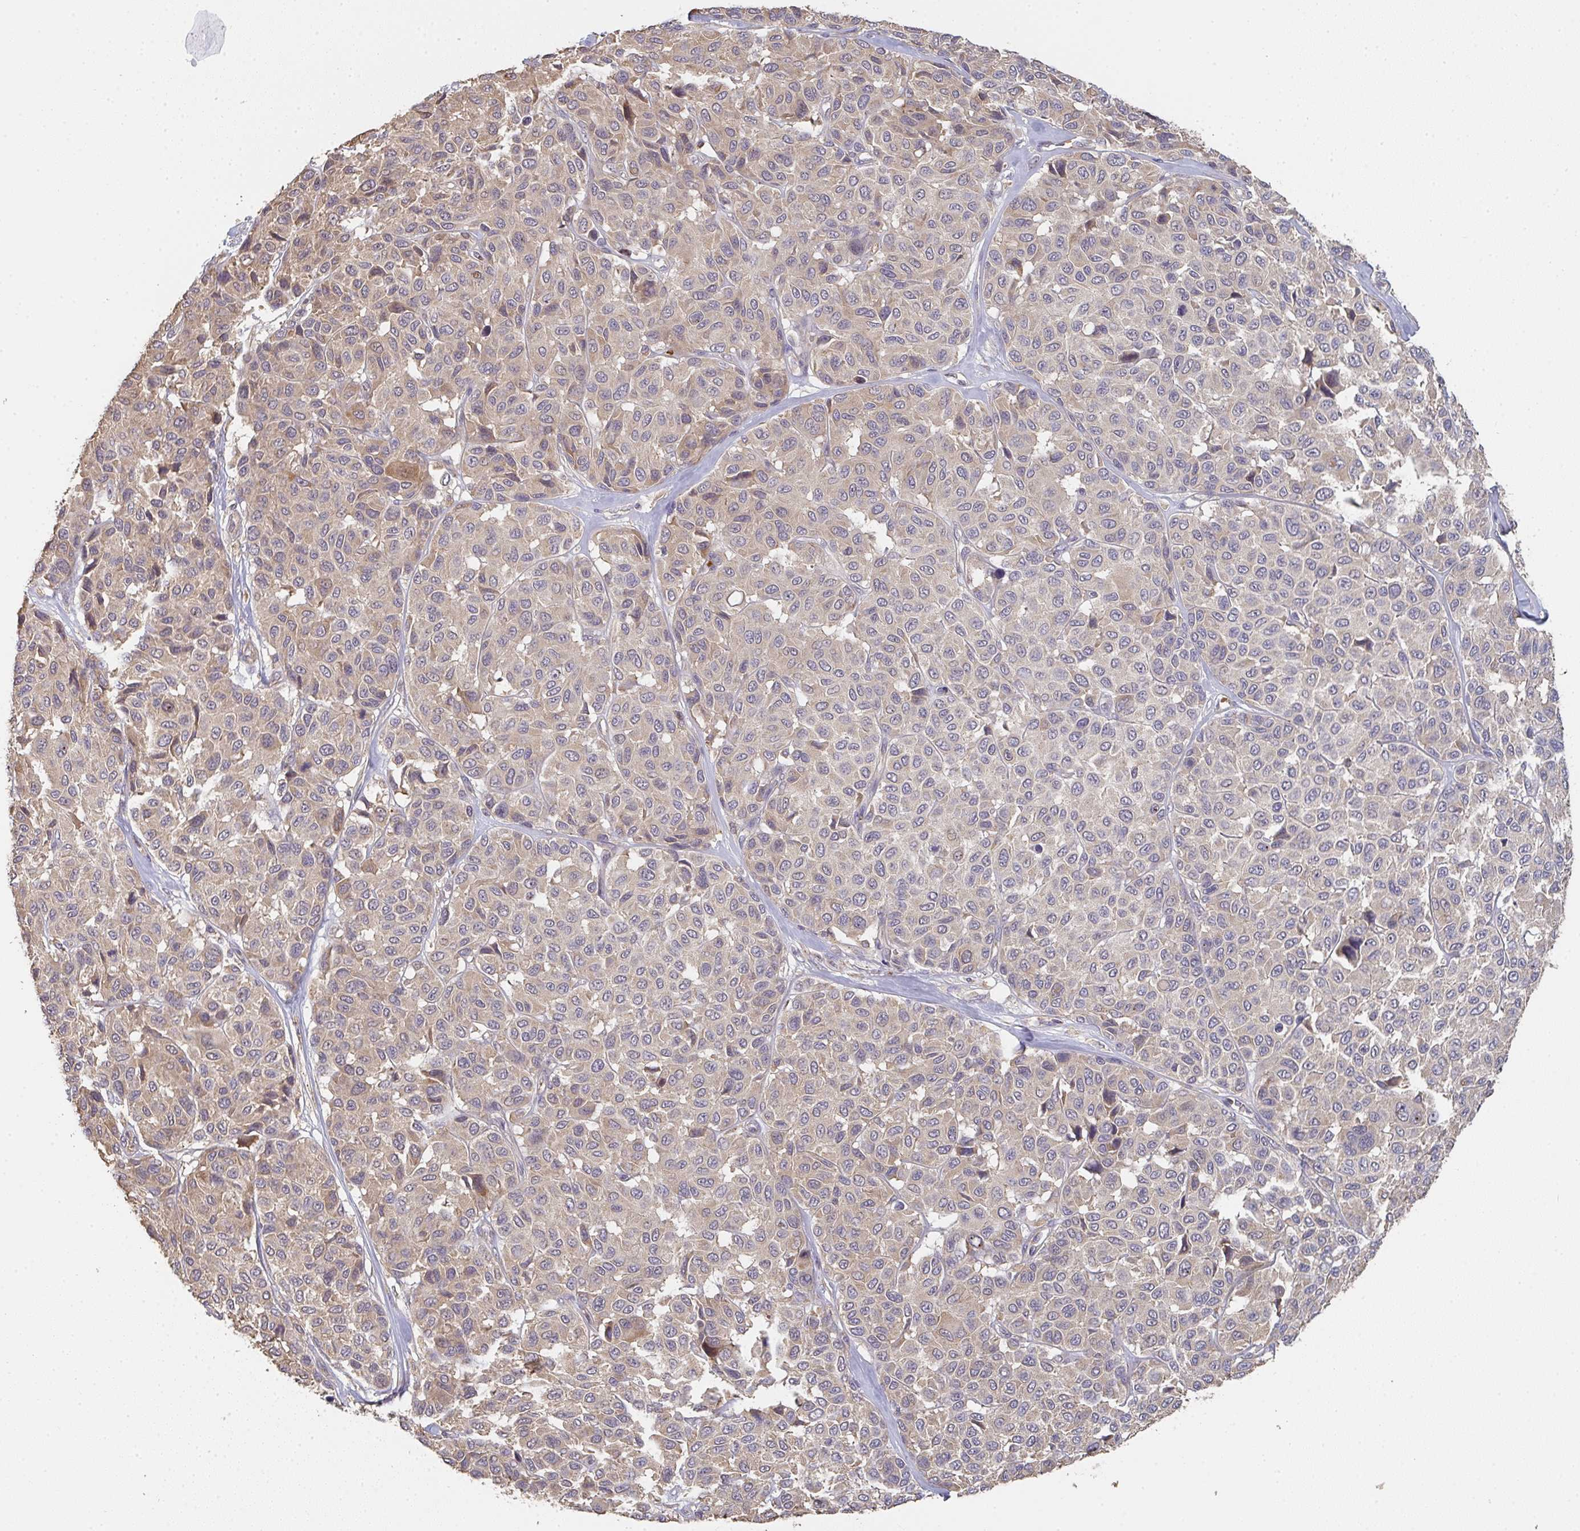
{"staining": {"intensity": "moderate", "quantity": "25%-75%", "location": "cytoplasmic/membranous"}, "tissue": "melanoma", "cell_type": "Tumor cells", "image_type": "cancer", "snomed": [{"axis": "morphology", "description": "Malignant melanoma, NOS"}, {"axis": "topography", "description": "Skin"}], "caption": "Immunohistochemistry staining of malignant melanoma, which exhibits medium levels of moderate cytoplasmic/membranous positivity in about 25%-75% of tumor cells indicating moderate cytoplasmic/membranous protein expression. The staining was performed using DAB (brown) for protein detection and nuclei were counterstained in hematoxylin (blue).", "gene": "POLG", "patient": {"sex": "female", "age": 66}}